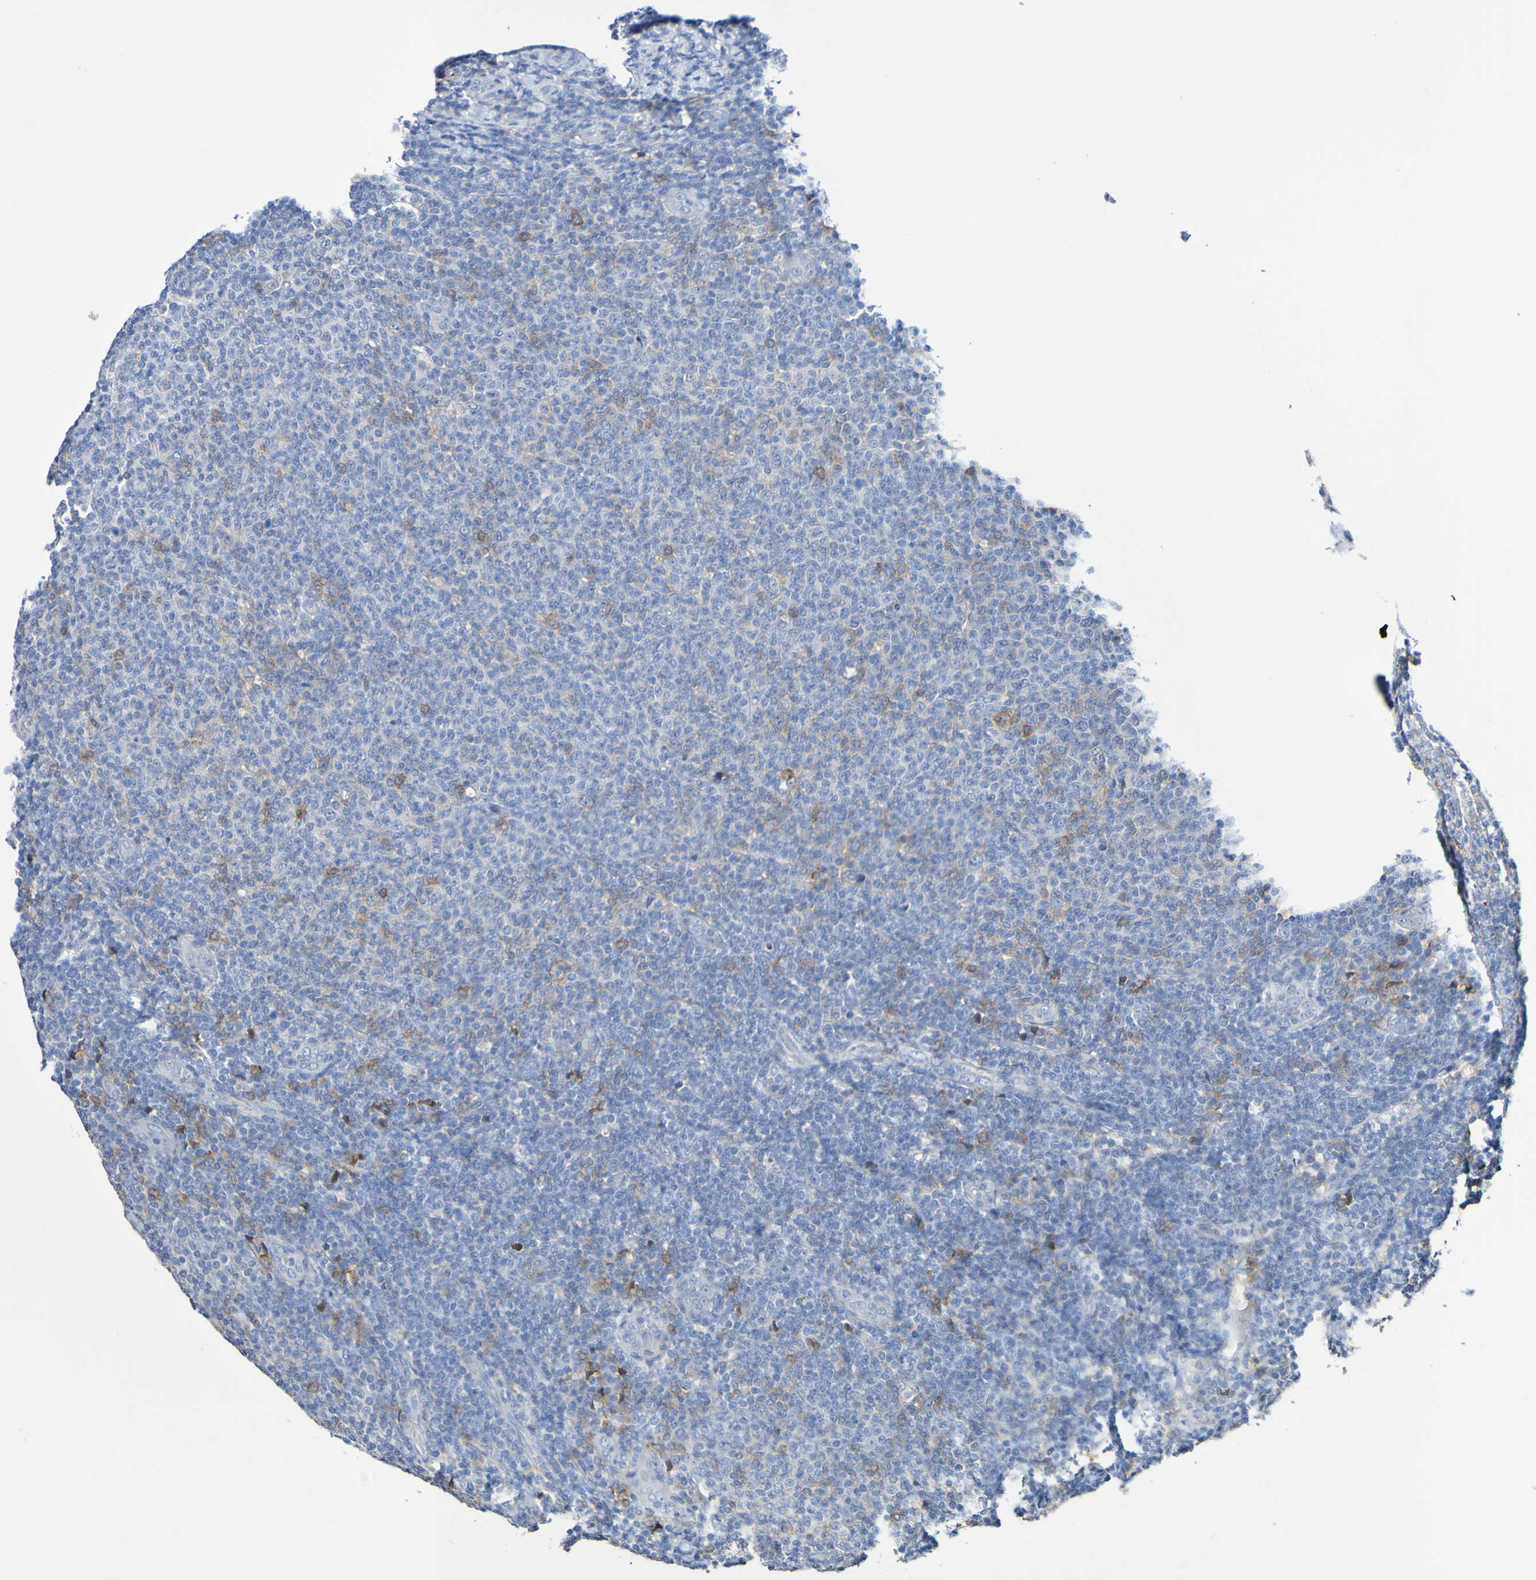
{"staining": {"intensity": "moderate", "quantity": "<25%", "location": "cytoplasmic/membranous"}, "tissue": "lymphoma", "cell_type": "Tumor cells", "image_type": "cancer", "snomed": [{"axis": "morphology", "description": "Malignant lymphoma, non-Hodgkin's type, Low grade"}, {"axis": "topography", "description": "Lymph node"}], "caption": "Protein positivity by IHC shows moderate cytoplasmic/membranous positivity in approximately <25% of tumor cells in lymphoma. (DAB = brown stain, brightfield microscopy at high magnification).", "gene": "SLC3A2", "patient": {"sex": "male", "age": 66}}